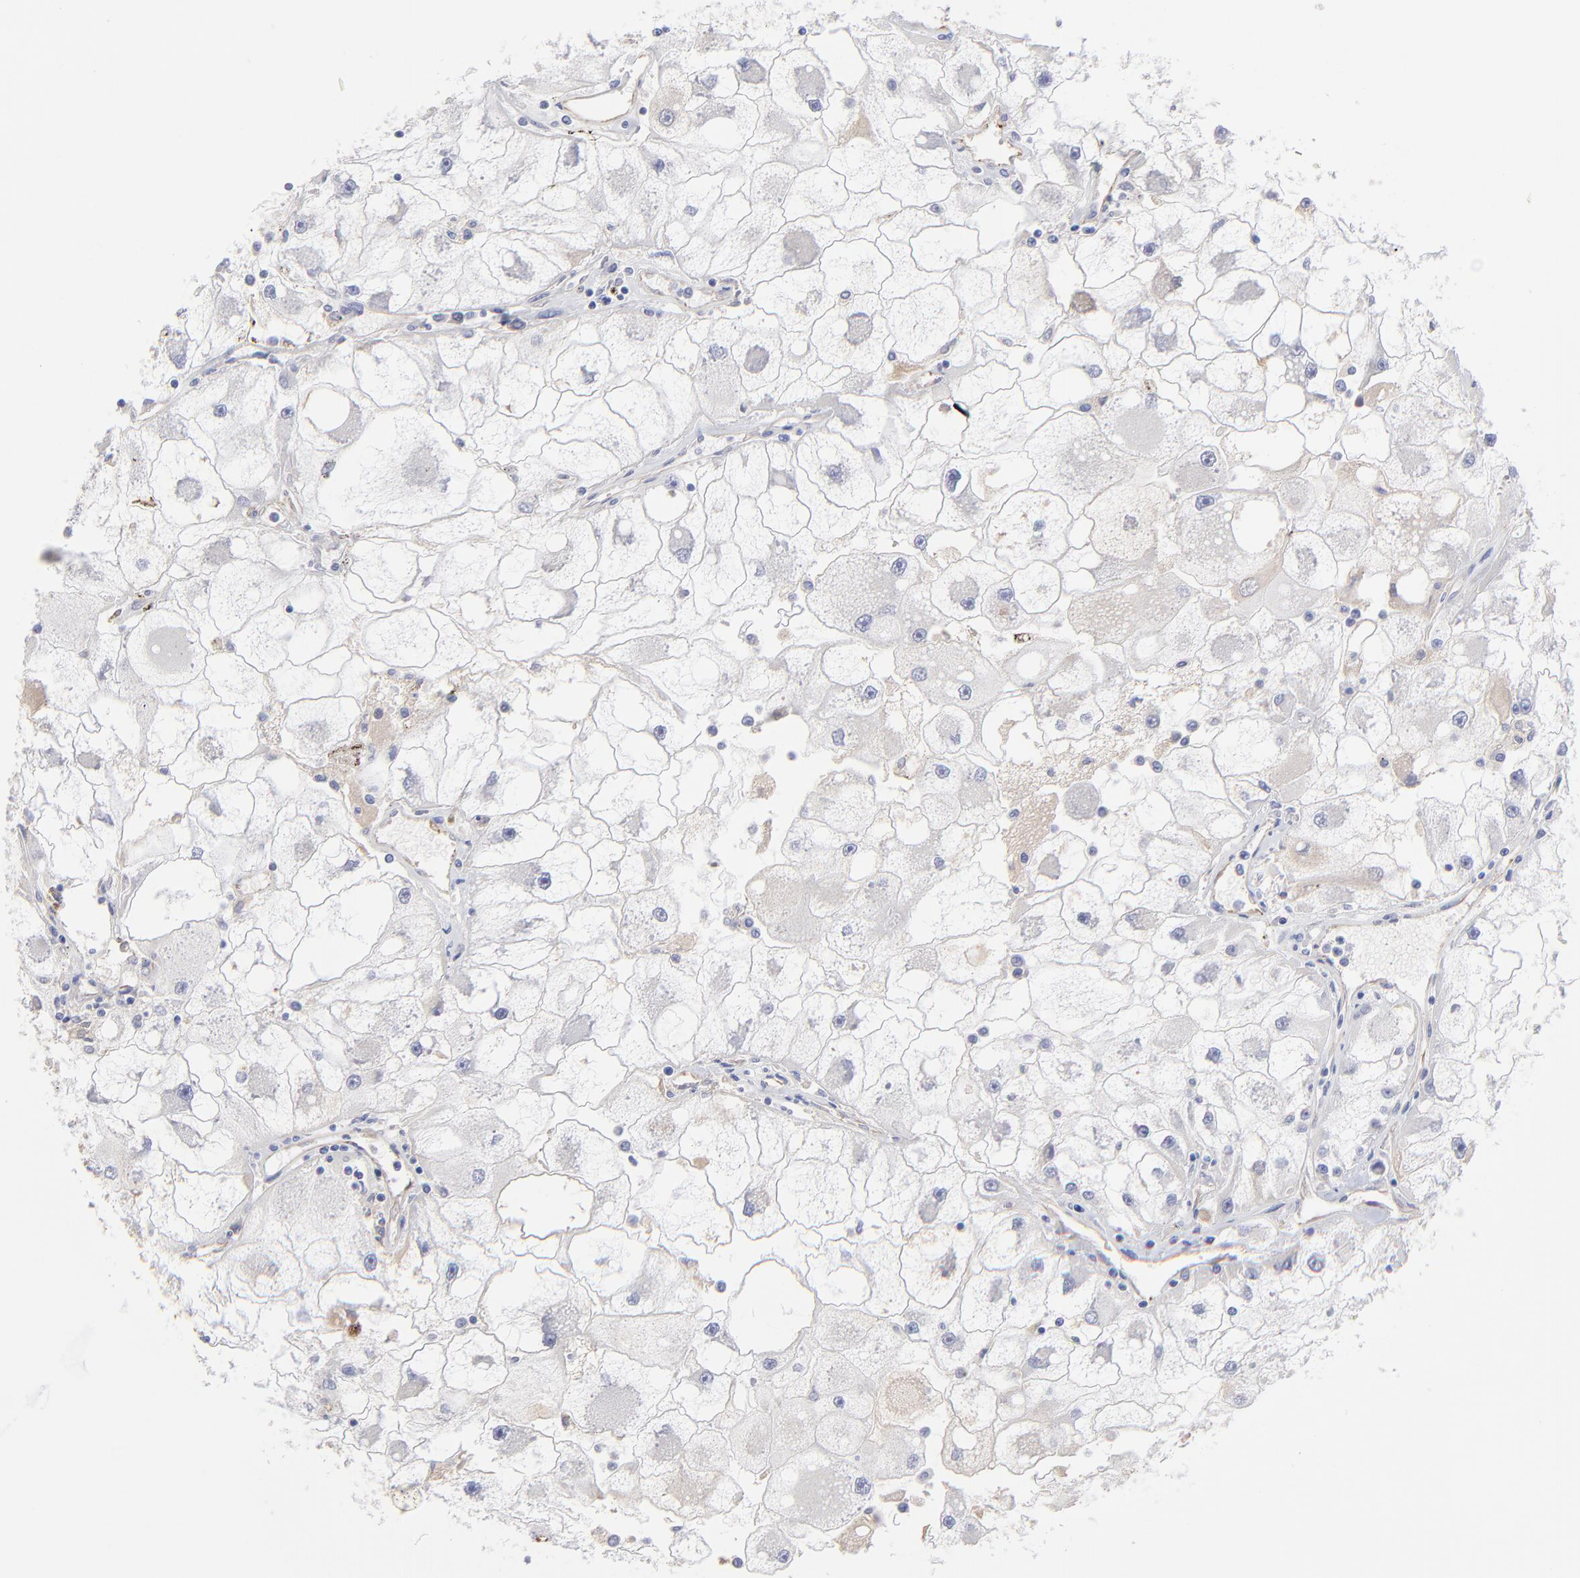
{"staining": {"intensity": "weak", "quantity": "<25%", "location": "cytoplasmic/membranous"}, "tissue": "renal cancer", "cell_type": "Tumor cells", "image_type": "cancer", "snomed": [{"axis": "morphology", "description": "Adenocarcinoma, NOS"}, {"axis": "topography", "description": "Kidney"}], "caption": "Tumor cells are negative for brown protein staining in adenocarcinoma (renal).", "gene": "COX8C", "patient": {"sex": "female", "age": 73}}